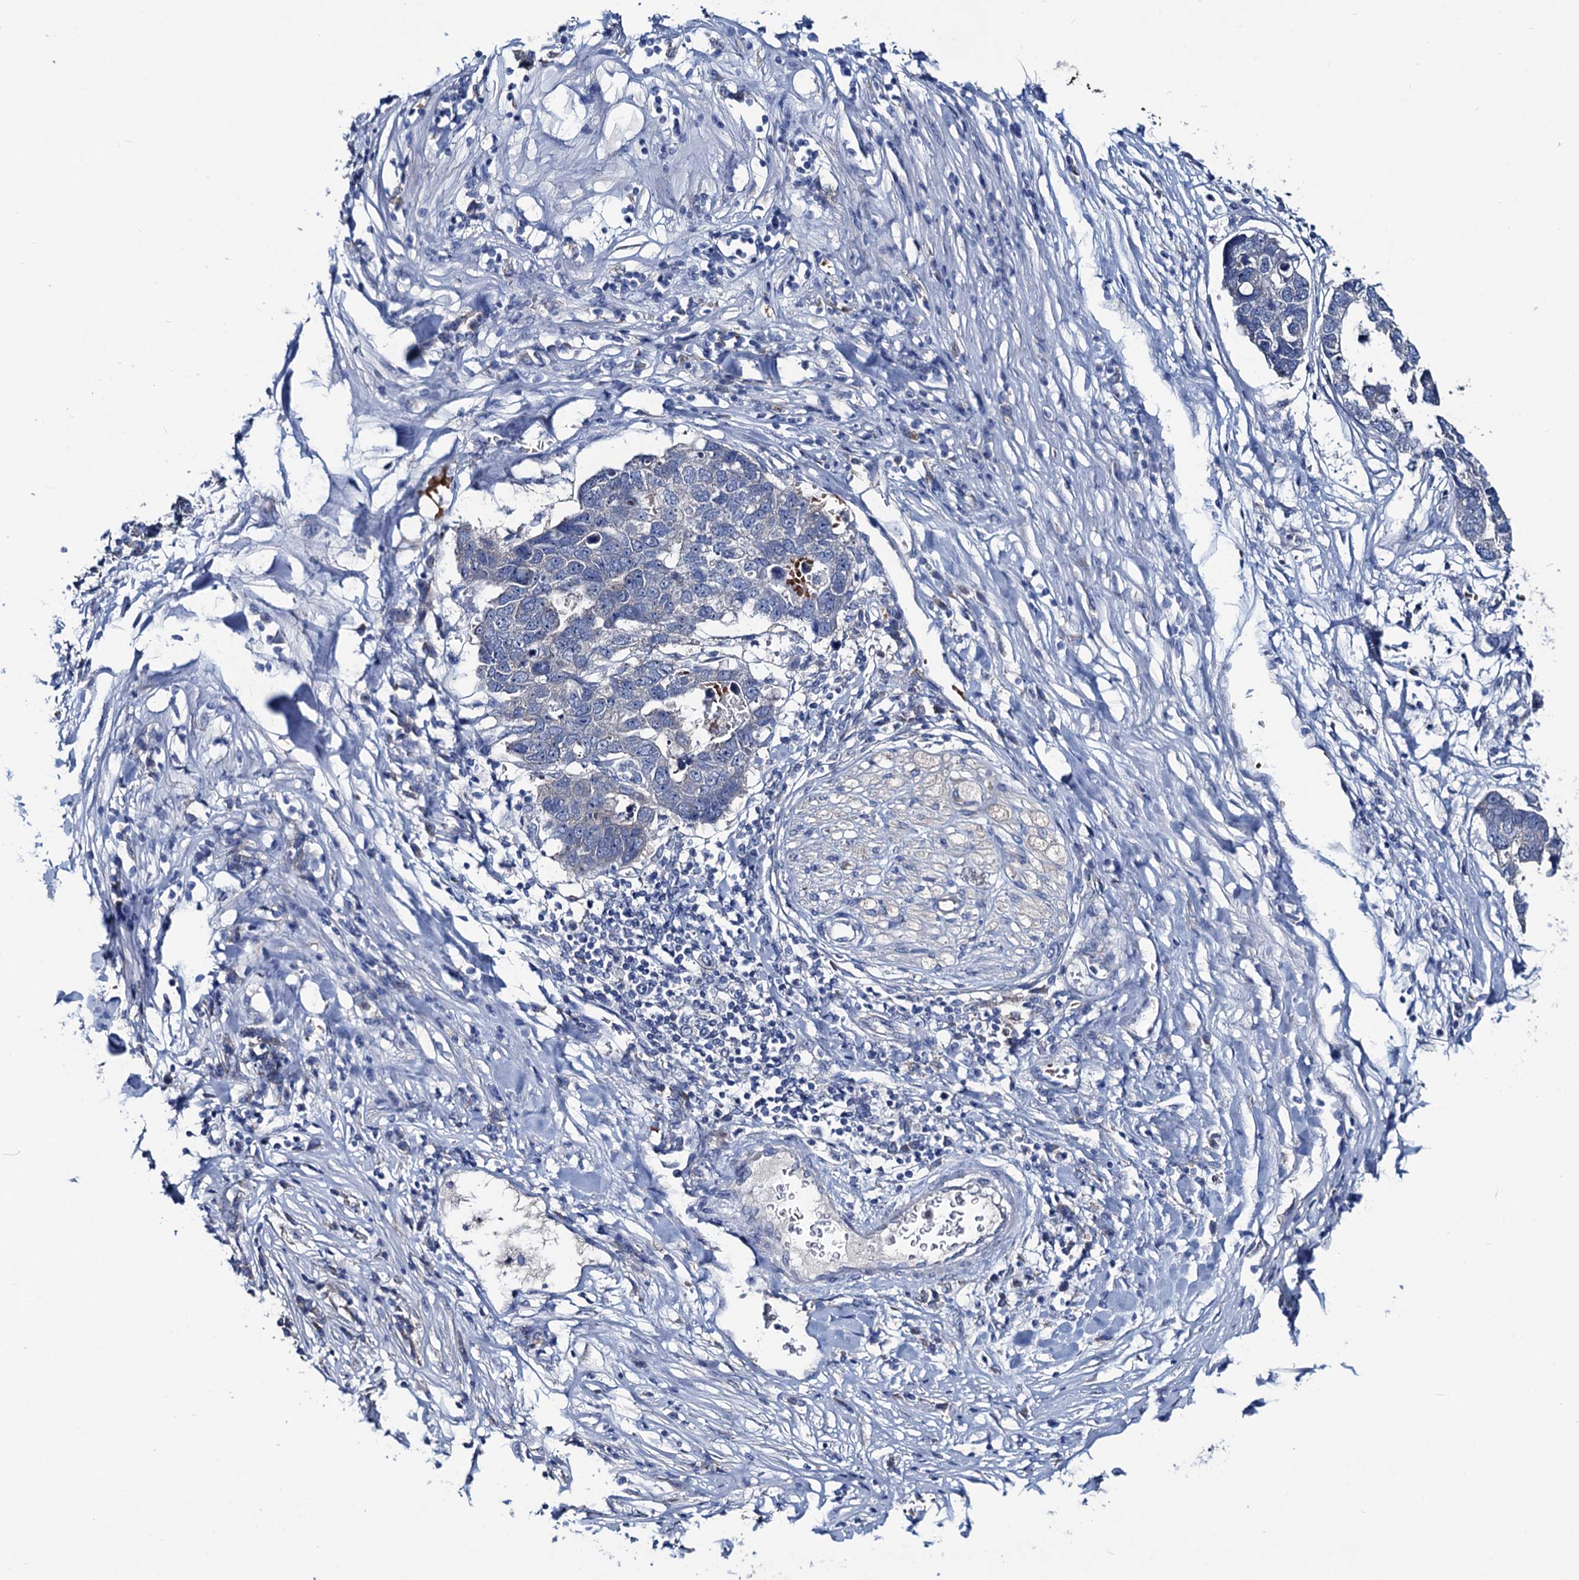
{"staining": {"intensity": "negative", "quantity": "none", "location": "none"}, "tissue": "pancreatic cancer", "cell_type": "Tumor cells", "image_type": "cancer", "snomed": [{"axis": "morphology", "description": "Adenocarcinoma, NOS"}, {"axis": "topography", "description": "Pancreas"}], "caption": "An image of human pancreatic adenocarcinoma is negative for staining in tumor cells.", "gene": "RTKN2", "patient": {"sex": "female", "age": 61}}